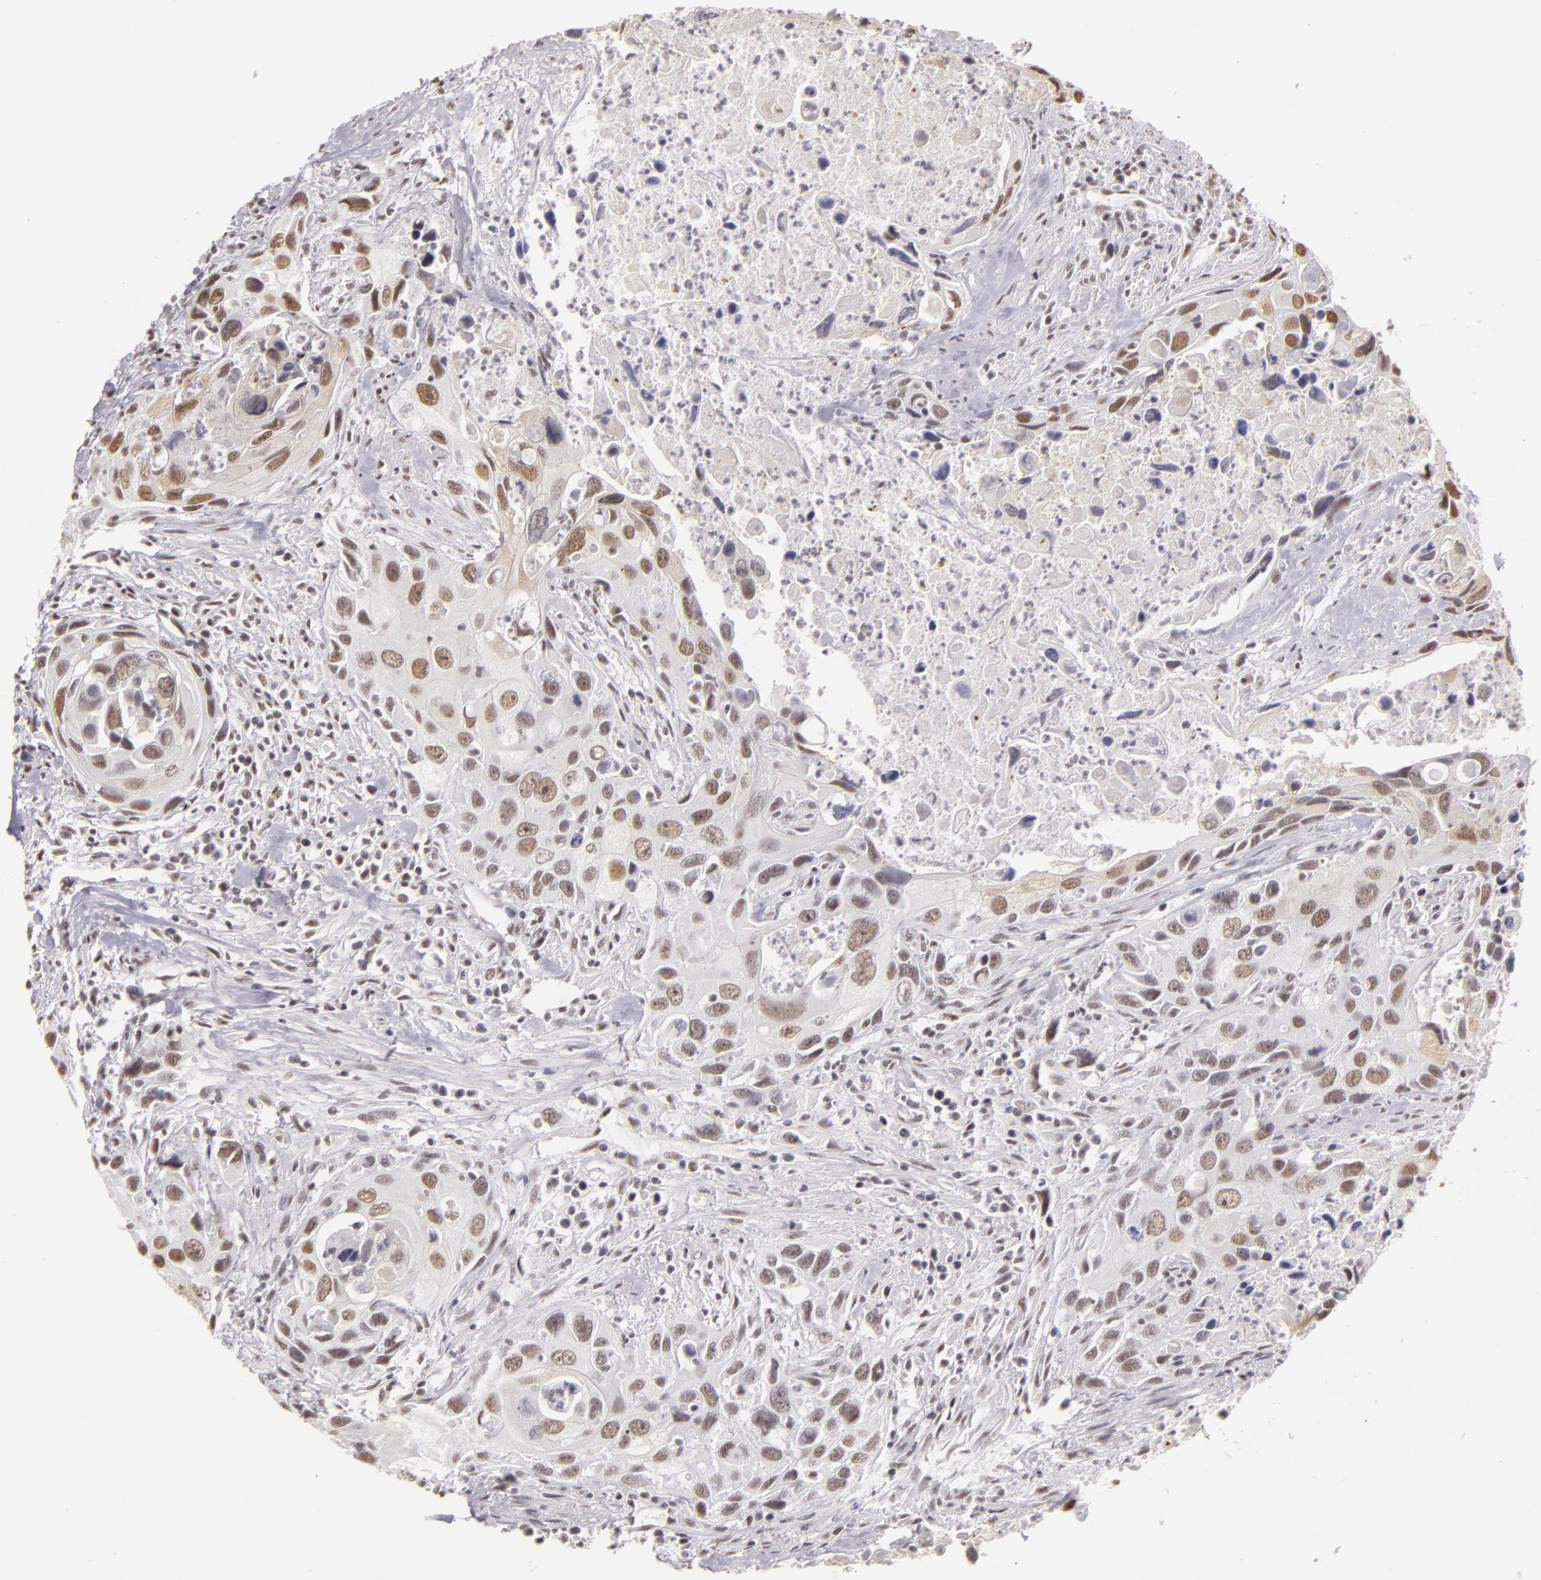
{"staining": {"intensity": "weak", "quantity": ">75%", "location": "nuclear"}, "tissue": "urothelial cancer", "cell_type": "Tumor cells", "image_type": "cancer", "snomed": [{"axis": "morphology", "description": "Urothelial carcinoma, High grade"}, {"axis": "topography", "description": "Urinary bladder"}], "caption": "Tumor cells display low levels of weak nuclear expression in about >75% of cells in urothelial cancer.", "gene": "INTS6", "patient": {"sex": "male", "age": 71}}